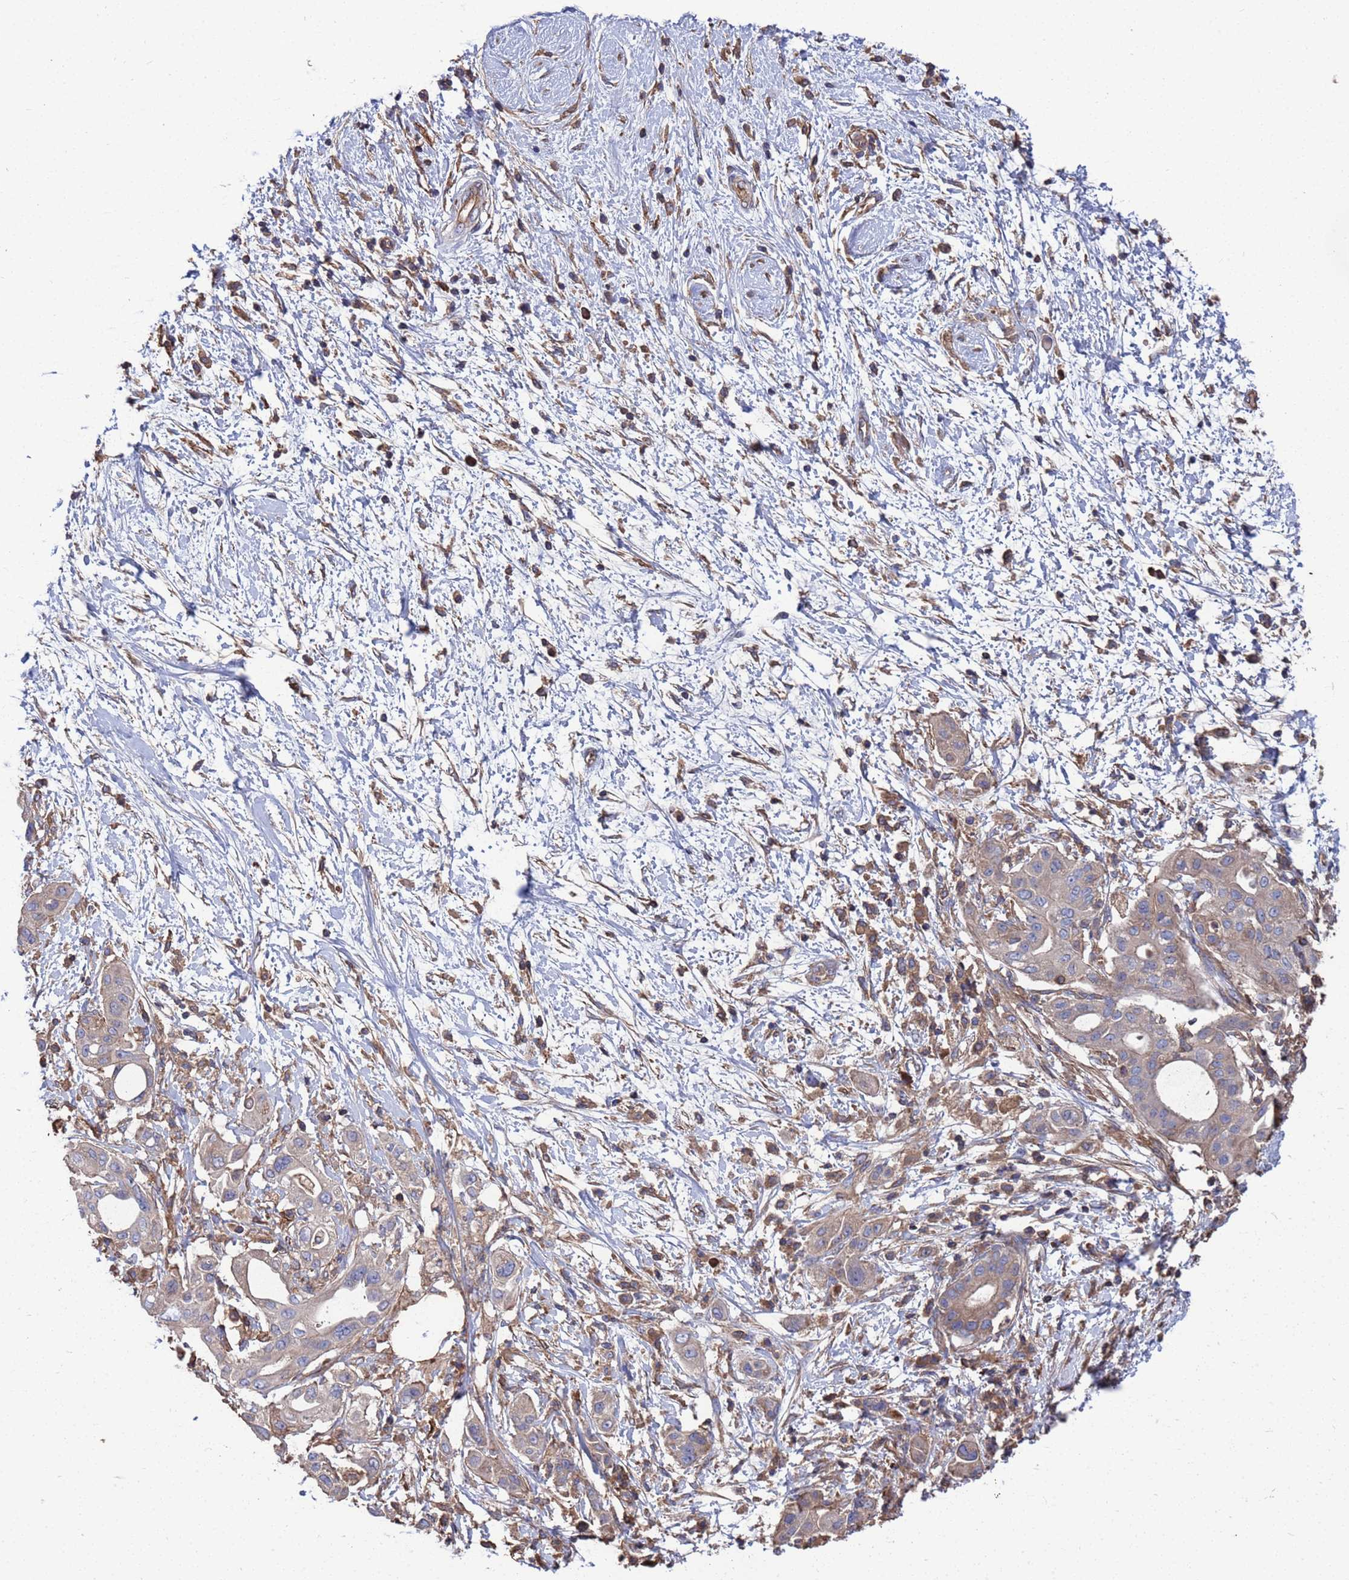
{"staining": {"intensity": "weak", "quantity": "<25%", "location": "cytoplasmic/membranous"}, "tissue": "pancreatic cancer", "cell_type": "Tumor cells", "image_type": "cancer", "snomed": [{"axis": "morphology", "description": "Adenocarcinoma, NOS"}, {"axis": "topography", "description": "Pancreas"}], "caption": "Pancreatic adenocarcinoma was stained to show a protein in brown. There is no significant positivity in tumor cells.", "gene": "PYCR1", "patient": {"sex": "male", "age": 68}}